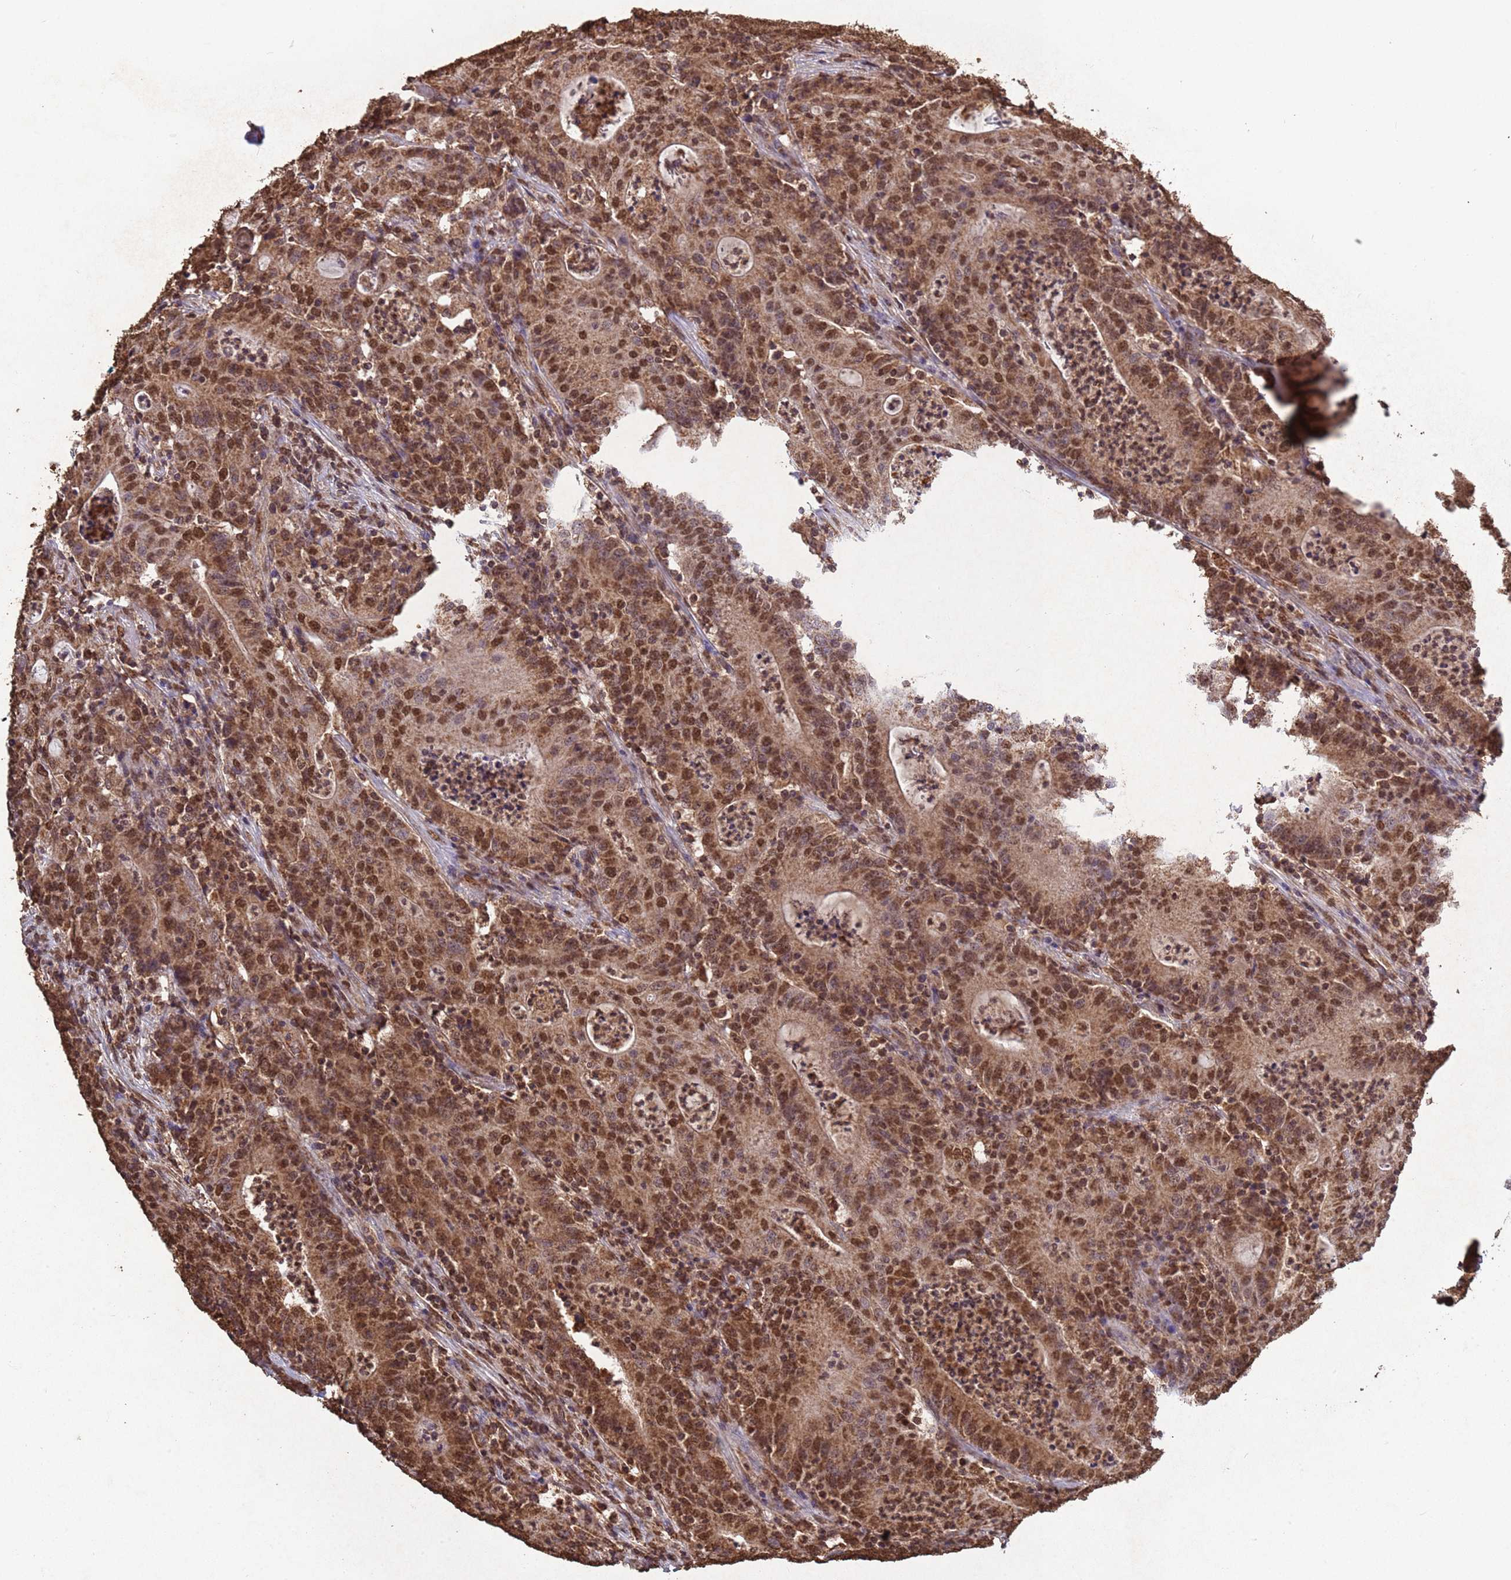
{"staining": {"intensity": "moderate", "quantity": ">75%", "location": "cytoplasmic/membranous,nuclear"}, "tissue": "colorectal cancer", "cell_type": "Tumor cells", "image_type": "cancer", "snomed": [{"axis": "morphology", "description": "Adenocarcinoma, NOS"}, {"axis": "topography", "description": "Colon"}], "caption": "Immunohistochemical staining of human adenocarcinoma (colorectal) exhibits medium levels of moderate cytoplasmic/membranous and nuclear staining in approximately >75% of tumor cells.", "gene": "HDAC10", "patient": {"sex": "male", "age": 83}}